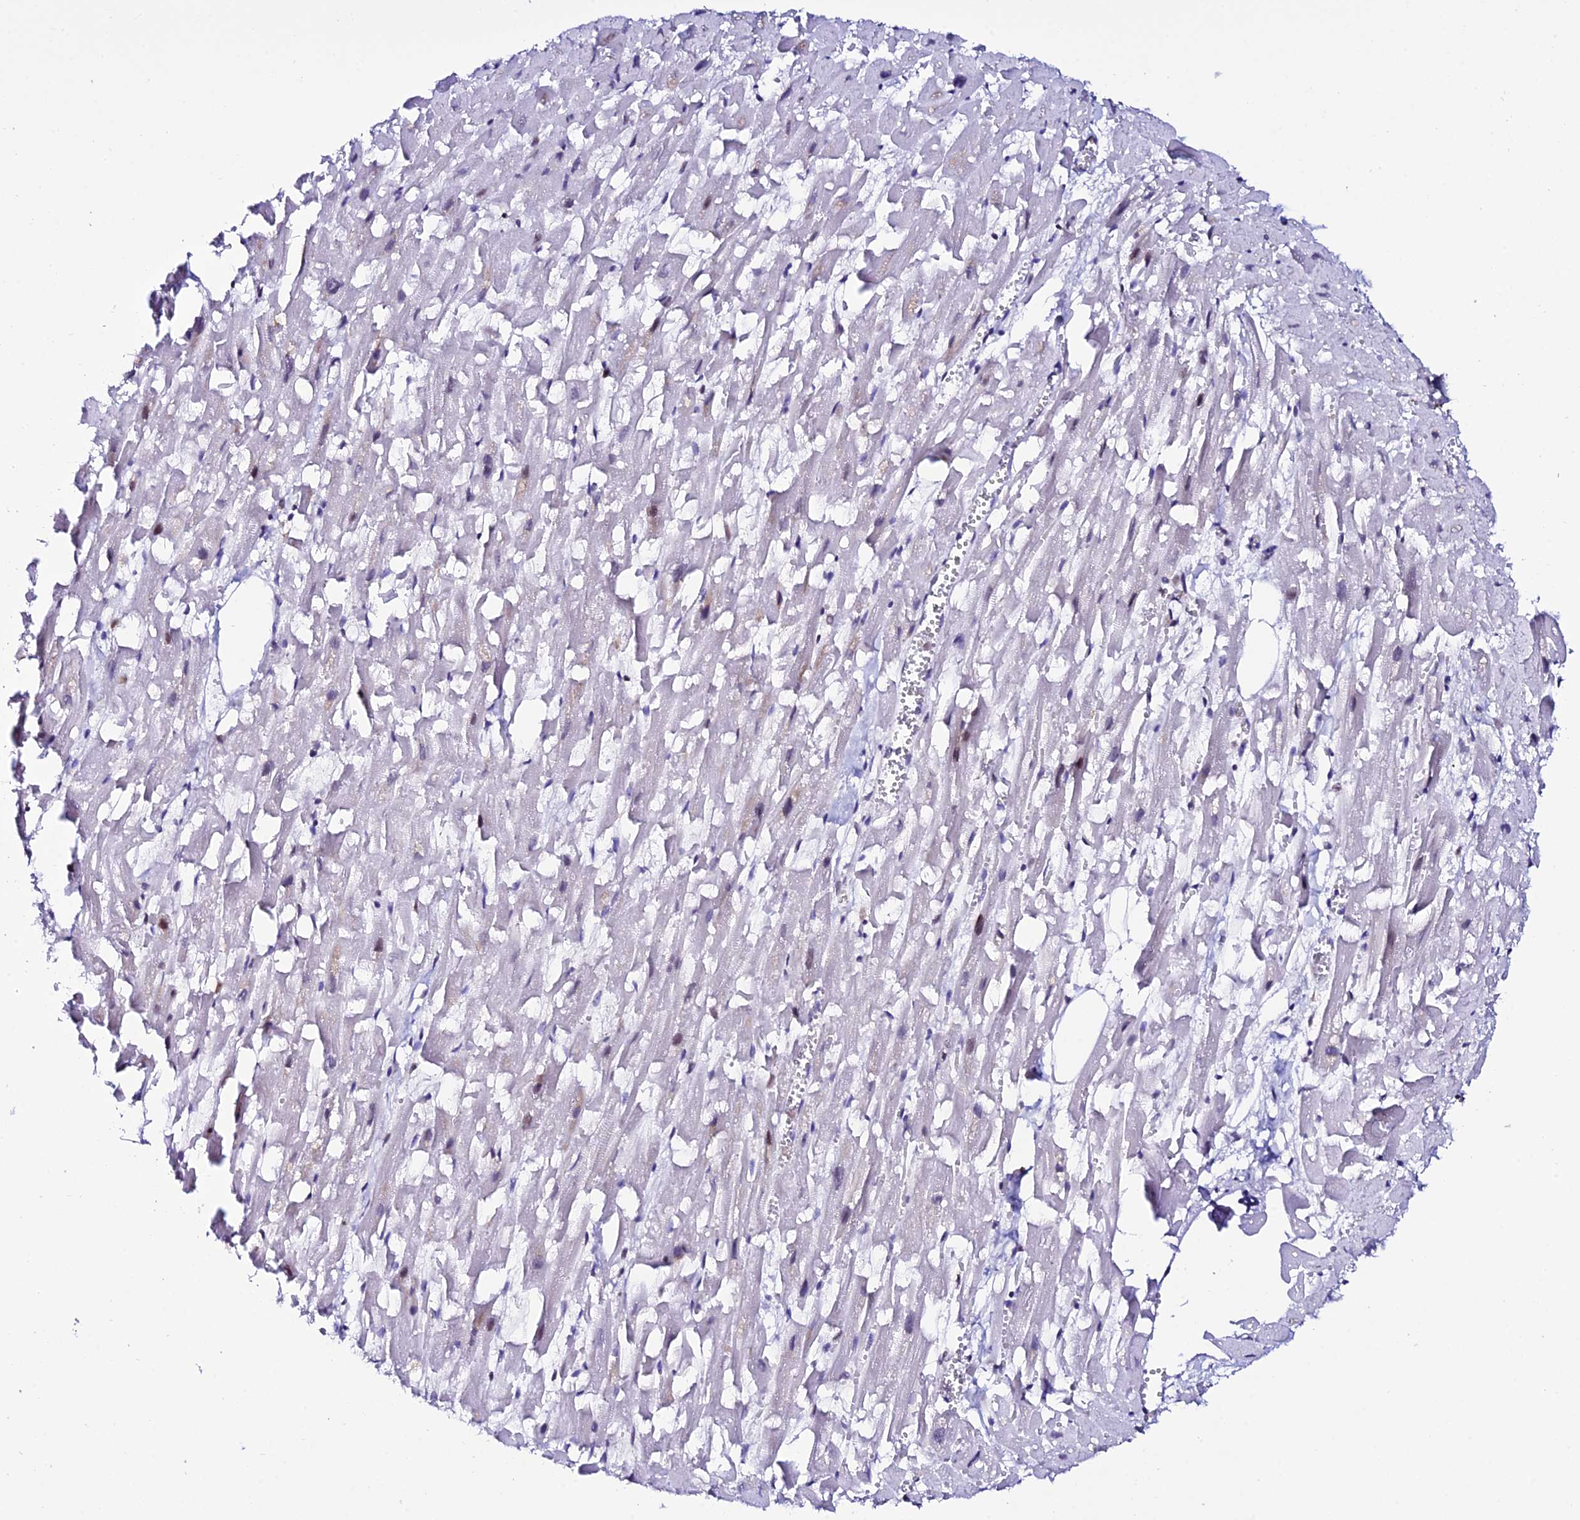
{"staining": {"intensity": "weak", "quantity": "<25%", "location": "nuclear"}, "tissue": "heart muscle", "cell_type": "Cardiomyocytes", "image_type": "normal", "snomed": [{"axis": "morphology", "description": "Normal tissue, NOS"}, {"axis": "topography", "description": "Heart"}], "caption": "An immunohistochemistry photomicrograph of unremarkable heart muscle is shown. There is no staining in cardiomyocytes of heart muscle. (DAB immunohistochemistry (IHC), high magnification).", "gene": "DEFB132", "patient": {"sex": "female", "age": 64}}